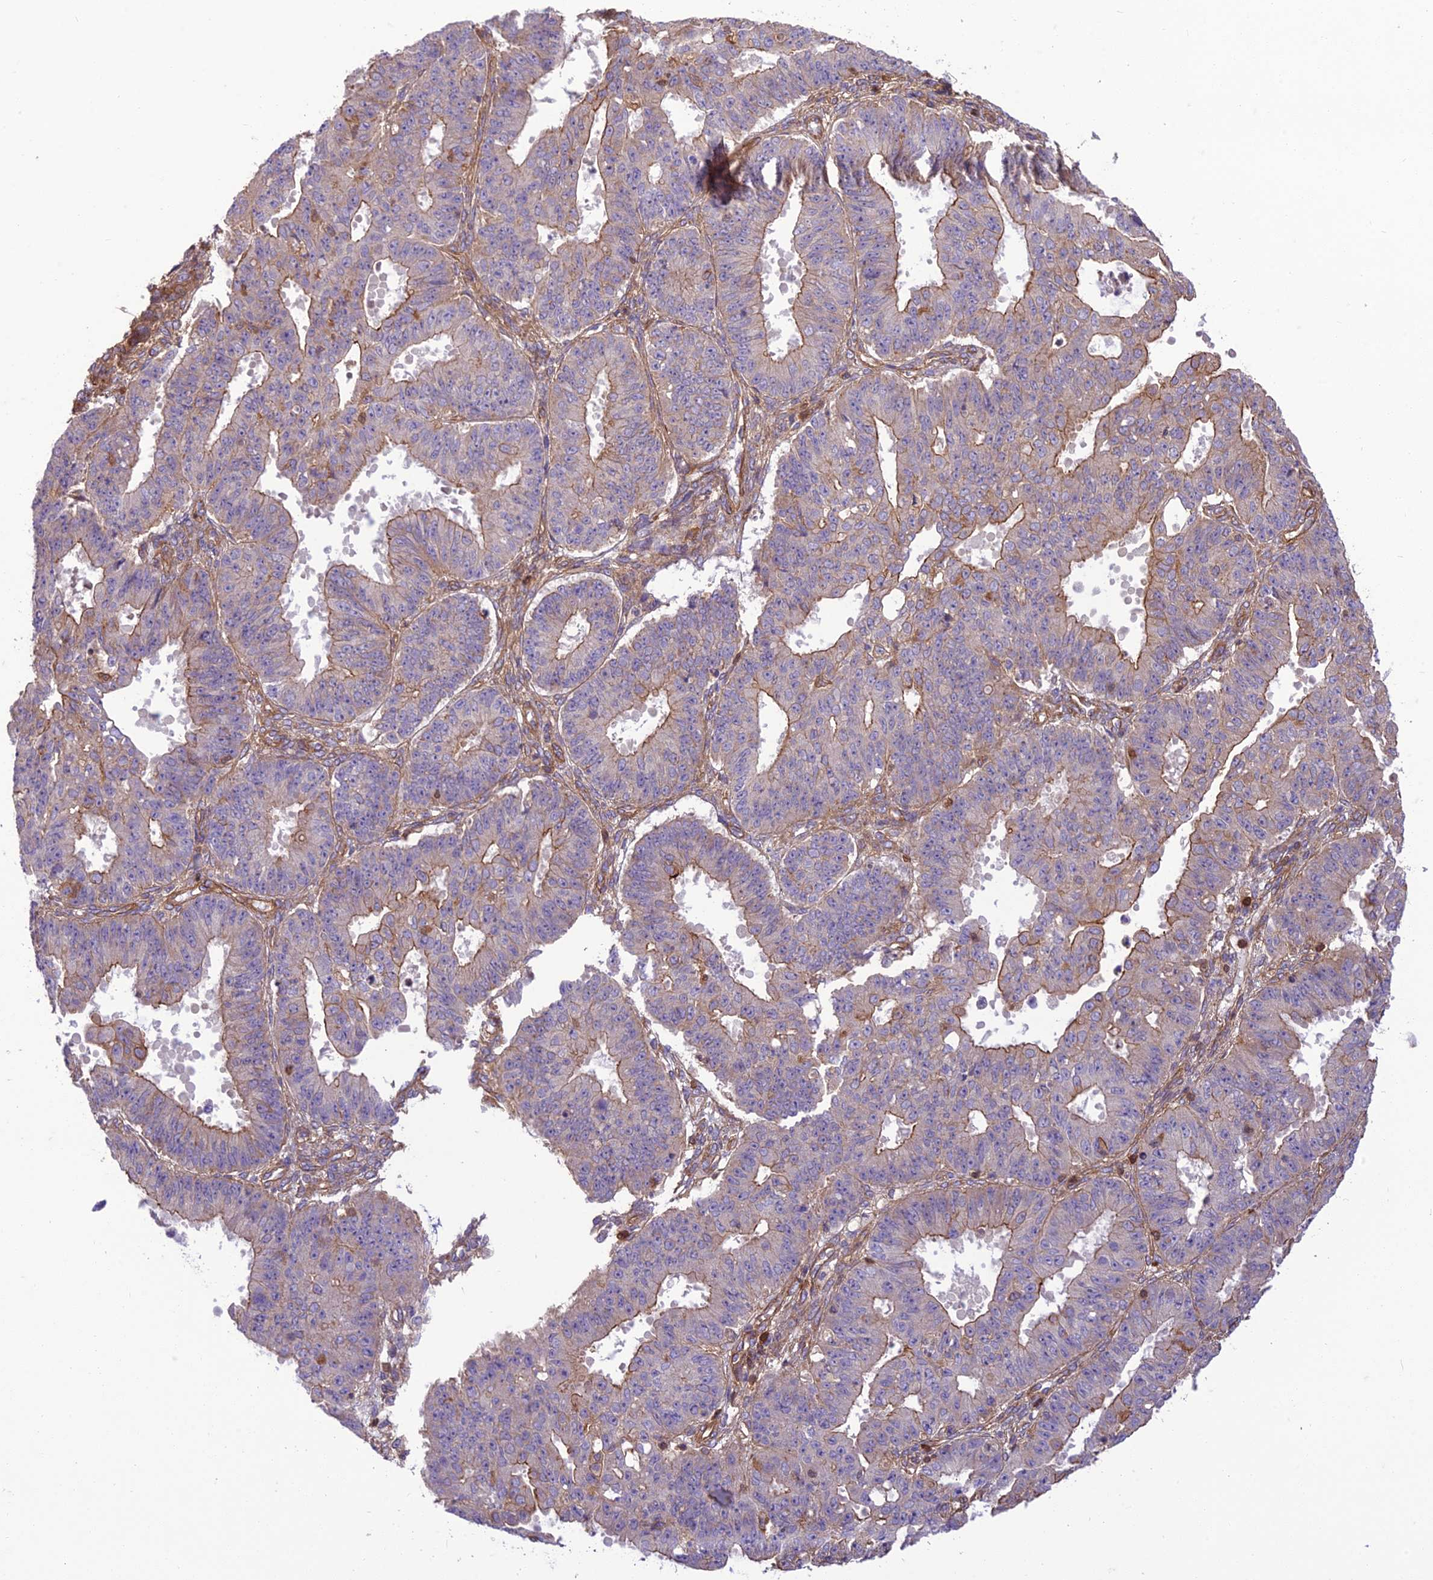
{"staining": {"intensity": "moderate", "quantity": "25%-75%", "location": "cytoplasmic/membranous"}, "tissue": "ovarian cancer", "cell_type": "Tumor cells", "image_type": "cancer", "snomed": [{"axis": "morphology", "description": "Carcinoma, endometroid"}, {"axis": "topography", "description": "Appendix"}, {"axis": "topography", "description": "Ovary"}], "caption": "An image showing moderate cytoplasmic/membranous staining in approximately 25%-75% of tumor cells in ovarian cancer (endometroid carcinoma), as visualized by brown immunohistochemical staining.", "gene": "HPSE2", "patient": {"sex": "female", "age": 42}}